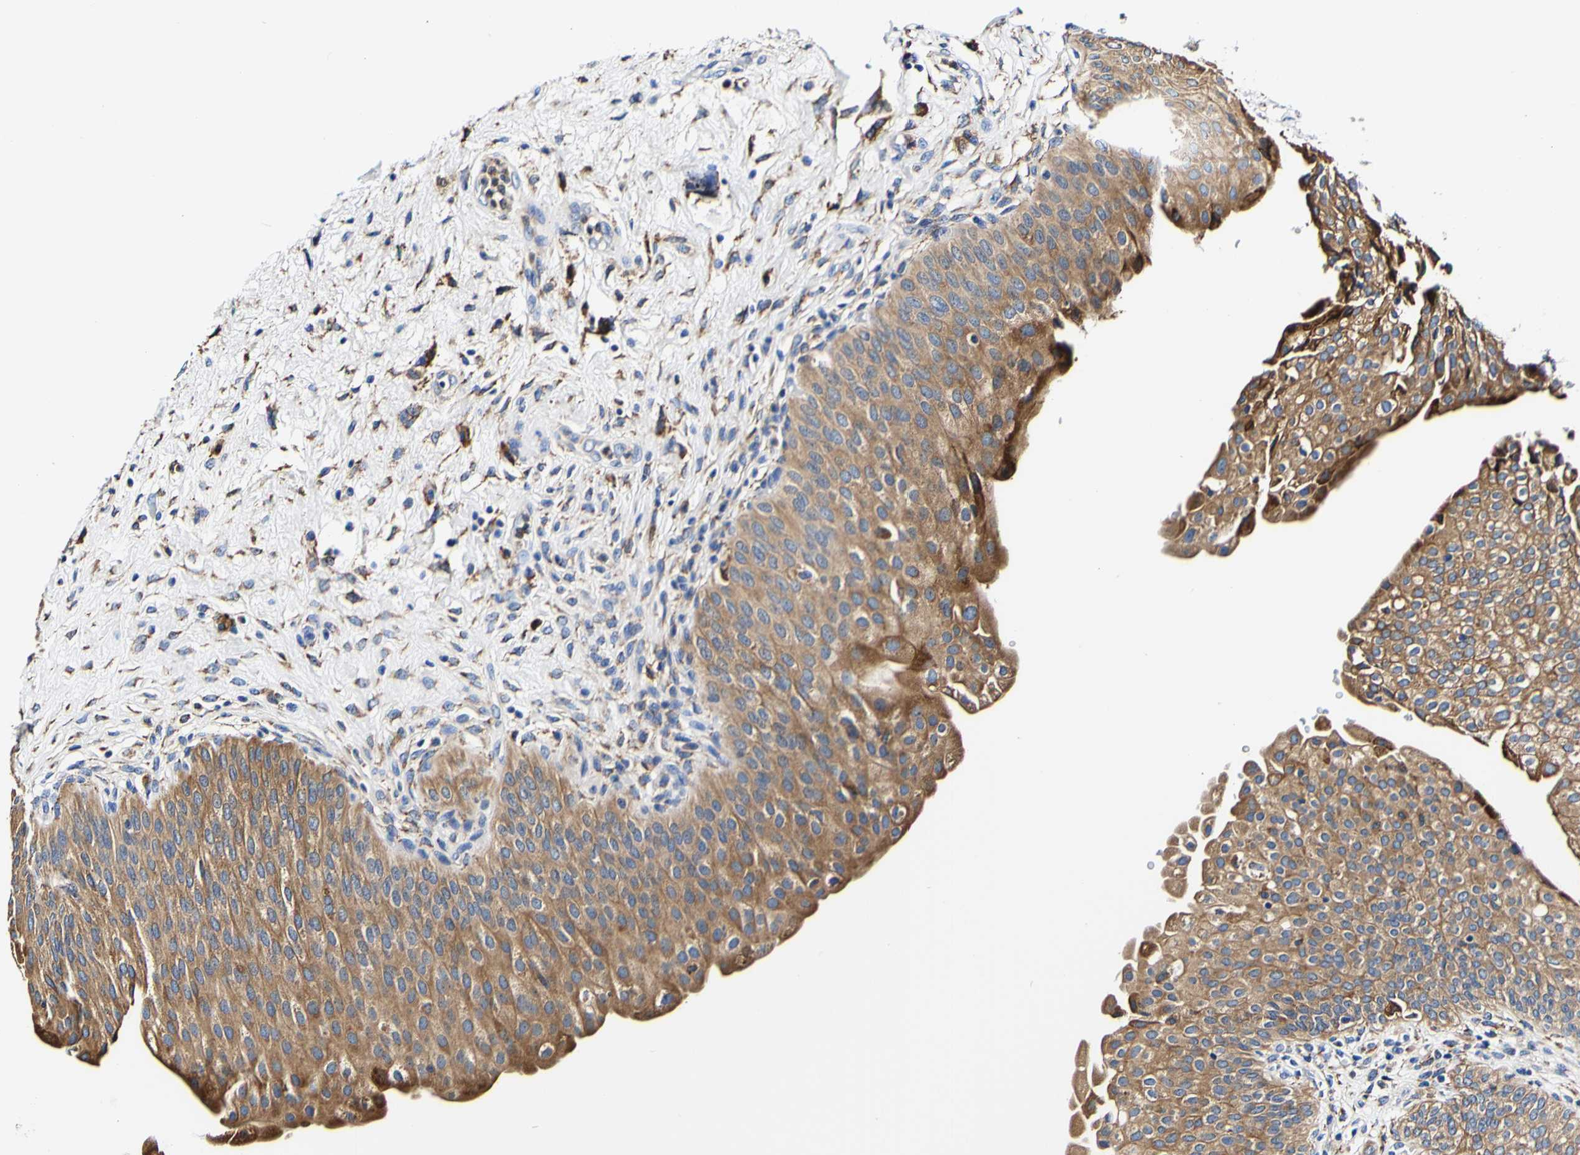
{"staining": {"intensity": "moderate", "quantity": ">75%", "location": "cytoplasmic/membranous"}, "tissue": "urinary bladder", "cell_type": "Urothelial cells", "image_type": "normal", "snomed": [{"axis": "morphology", "description": "Normal tissue, NOS"}, {"axis": "topography", "description": "Urinary bladder"}], "caption": "Immunohistochemical staining of unremarkable urinary bladder demonstrates moderate cytoplasmic/membranous protein expression in approximately >75% of urothelial cells. The protein of interest is stained brown, and the nuclei are stained in blue (DAB IHC with brightfield microscopy, high magnification).", "gene": "P4HB", "patient": {"sex": "male", "age": 46}}